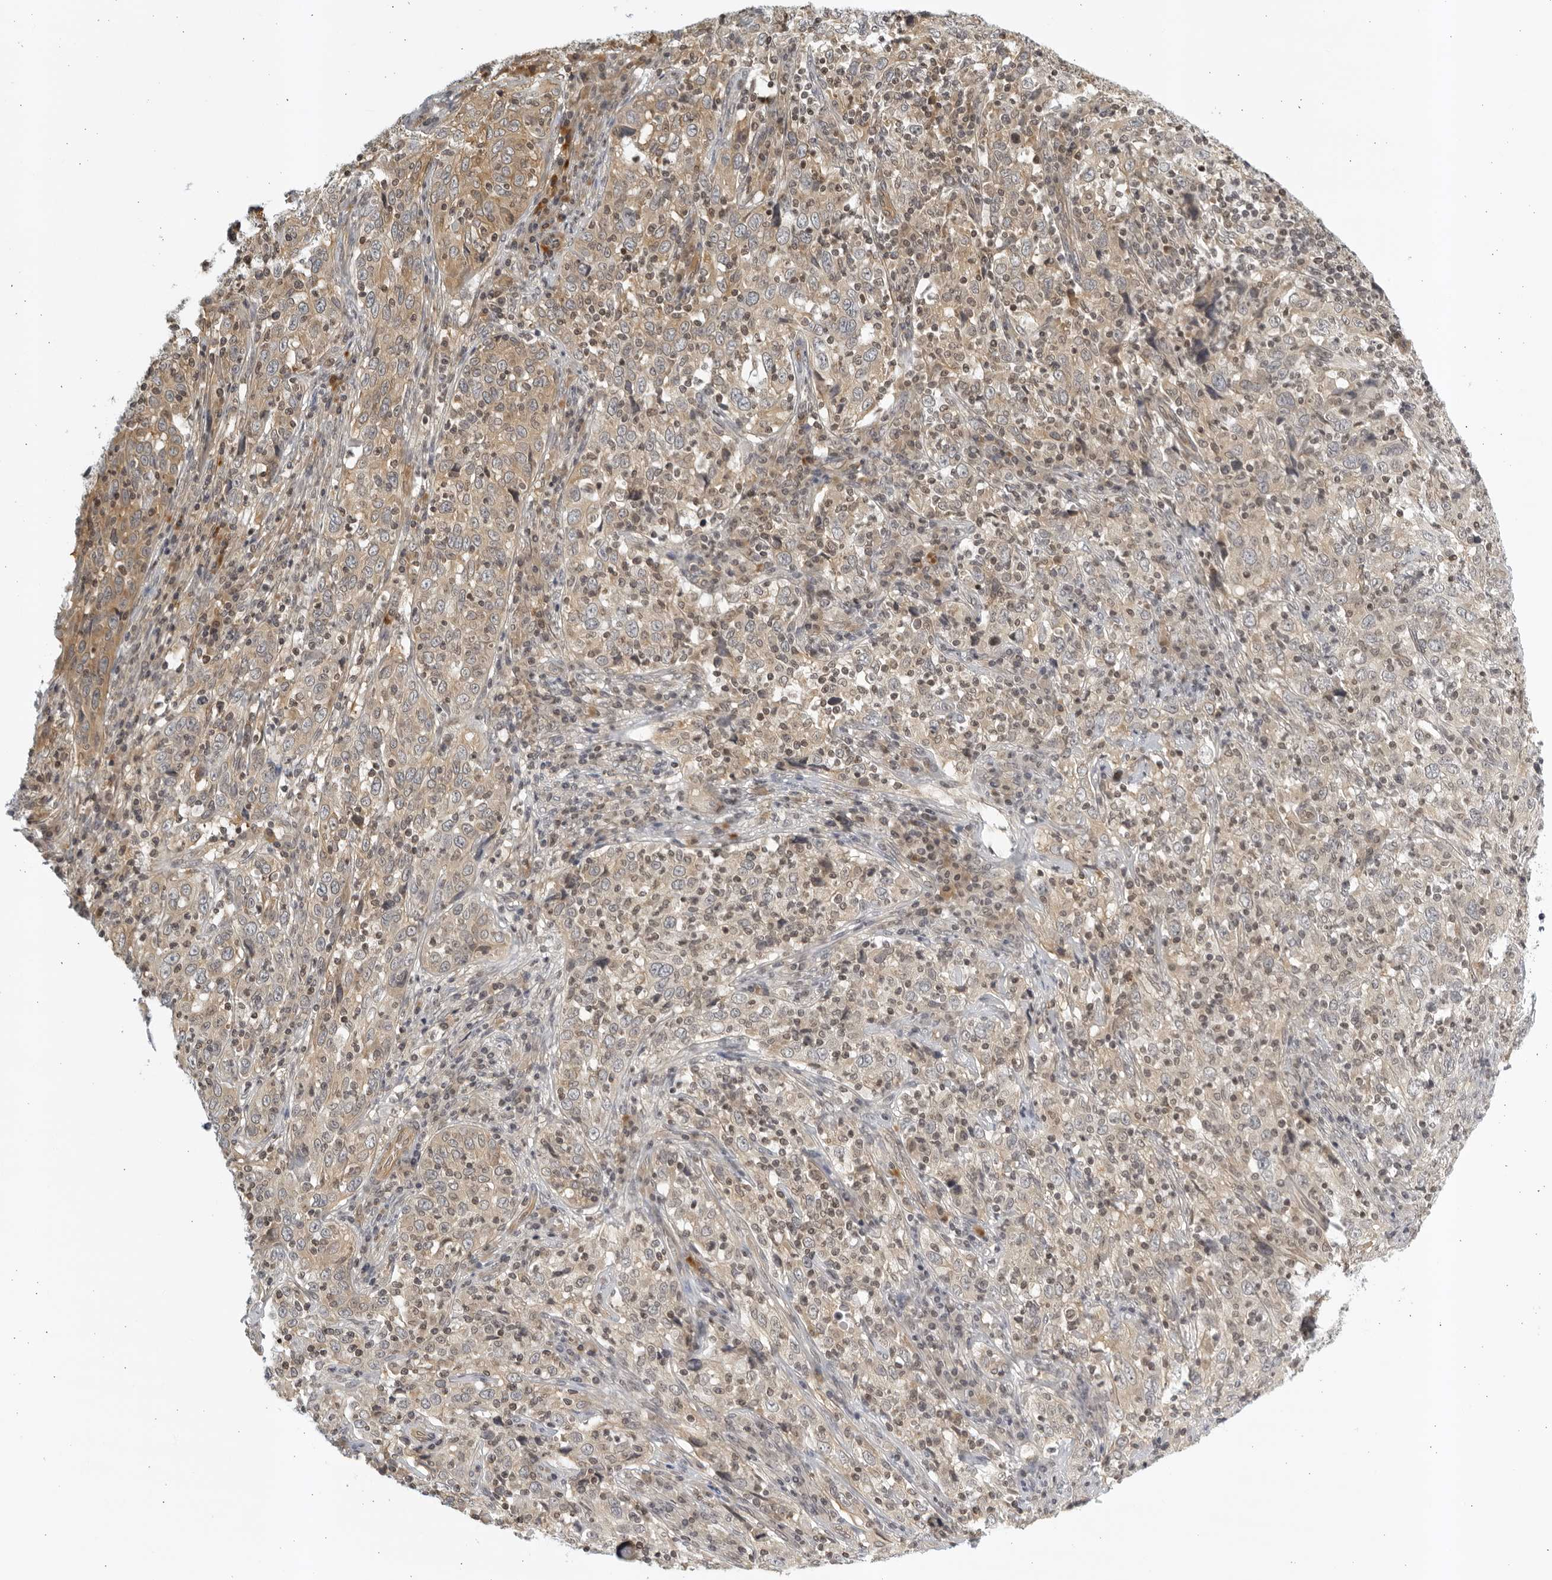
{"staining": {"intensity": "weak", "quantity": ">75%", "location": "cytoplasmic/membranous"}, "tissue": "cervical cancer", "cell_type": "Tumor cells", "image_type": "cancer", "snomed": [{"axis": "morphology", "description": "Squamous cell carcinoma, NOS"}, {"axis": "topography", "description": "Cervix"}], "caption": "Immunohistochemistry (IHC) staining of cervical squamous cell carcinoma, which demonstrates low levels of weak cytoplasmic/membranous positivity in approximately >75% of tumor cells indicating weak cytoplasmic/membranous protein expression. The staining was performed using DAB (3,3'-diaminobenzidine) (brown) for protein detection and nuclei were counterstained in hematoxylin (blue).", "gene": "SERTAD4", "patient": {"sex": "female", "age": 46}}